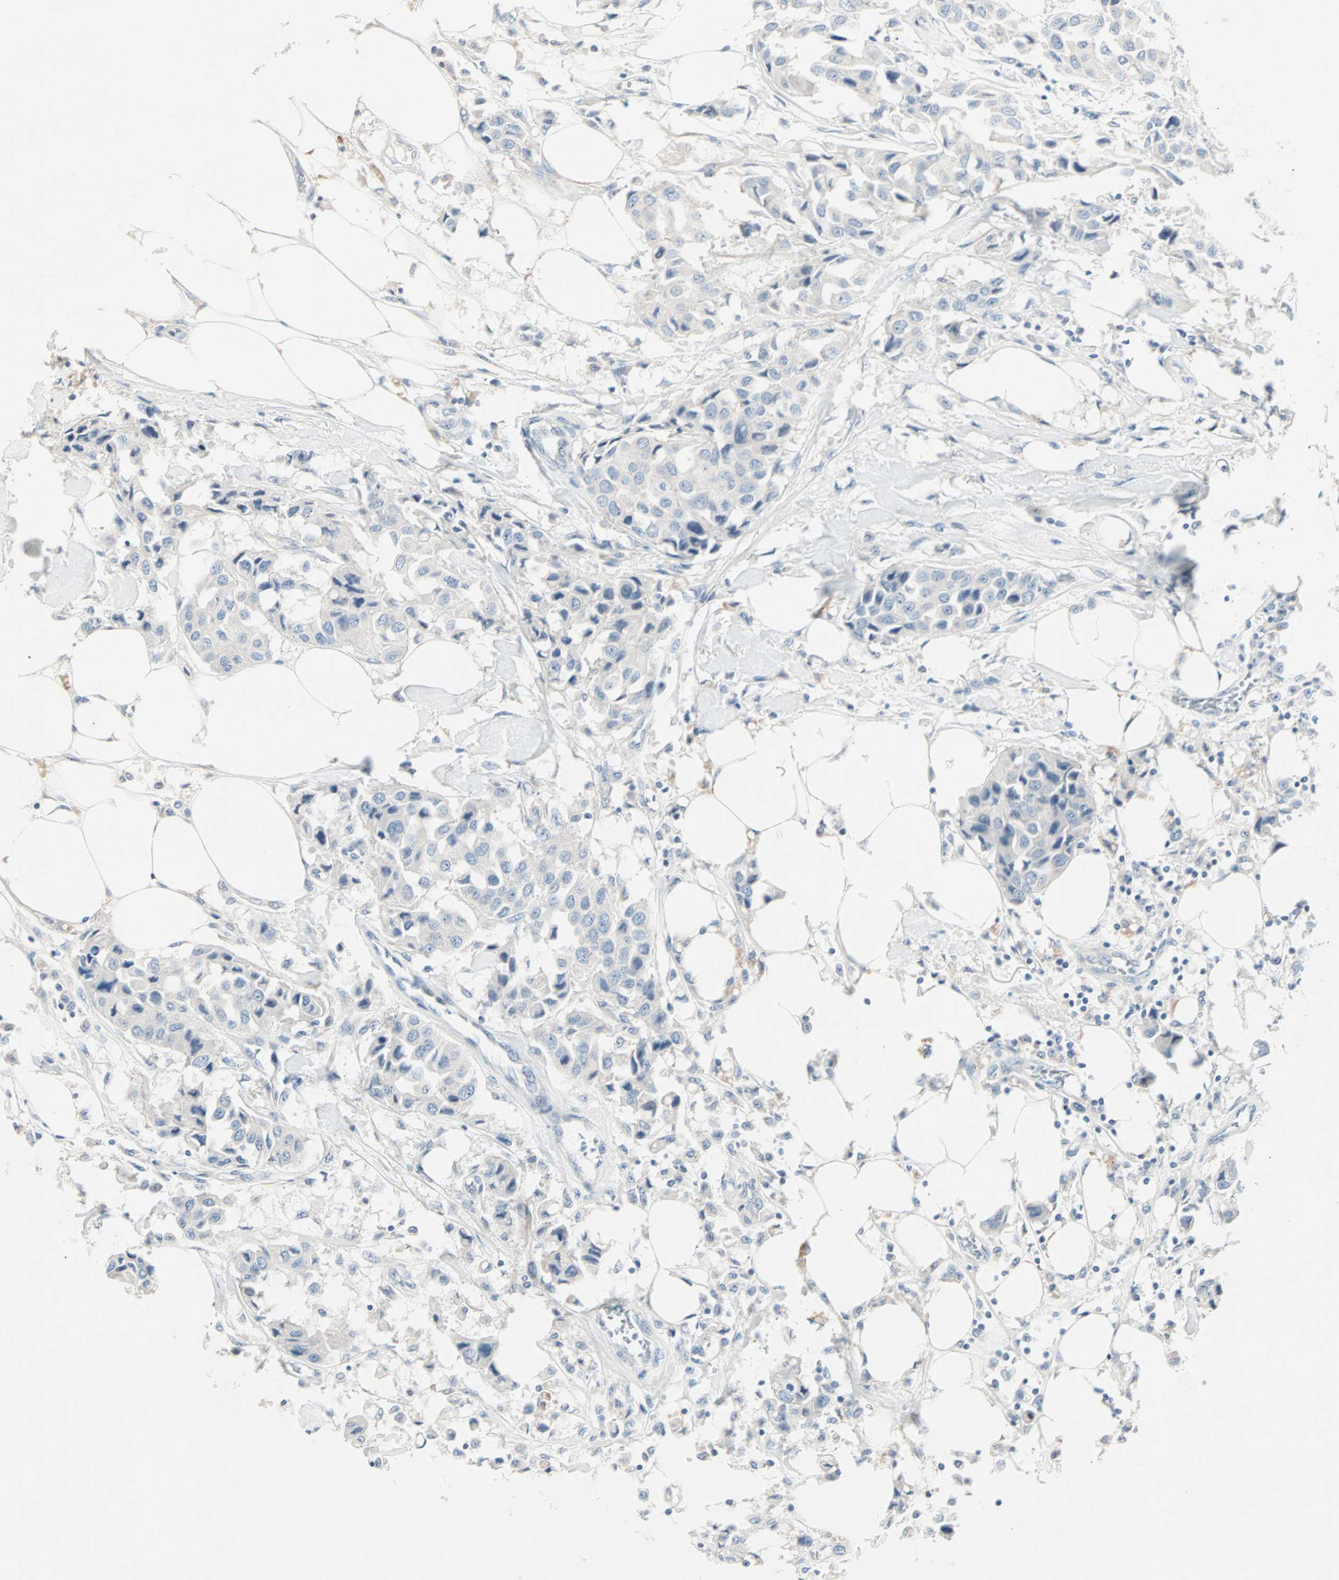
{"staining": {"intensity": "negative", "quantity": "none", "location": "none"}, "tissue": "breast cancer", "cell_type": "Tumor cells", "image_type": "cancer", "snomed": [{"axis": "morphology", "description": "Duct carcinoma"}, {"axis": "topography", "description": "Breast"}], "caption": "Immunohistochemistry photomicrograph of neoplastic tissue: human breast infiltrating ductal carcinoma stained with DAB demonstrates no significant protein positivity in tumor cells.", "gene": "NEFH", "patient": {"sex": "female", "age": 80}}